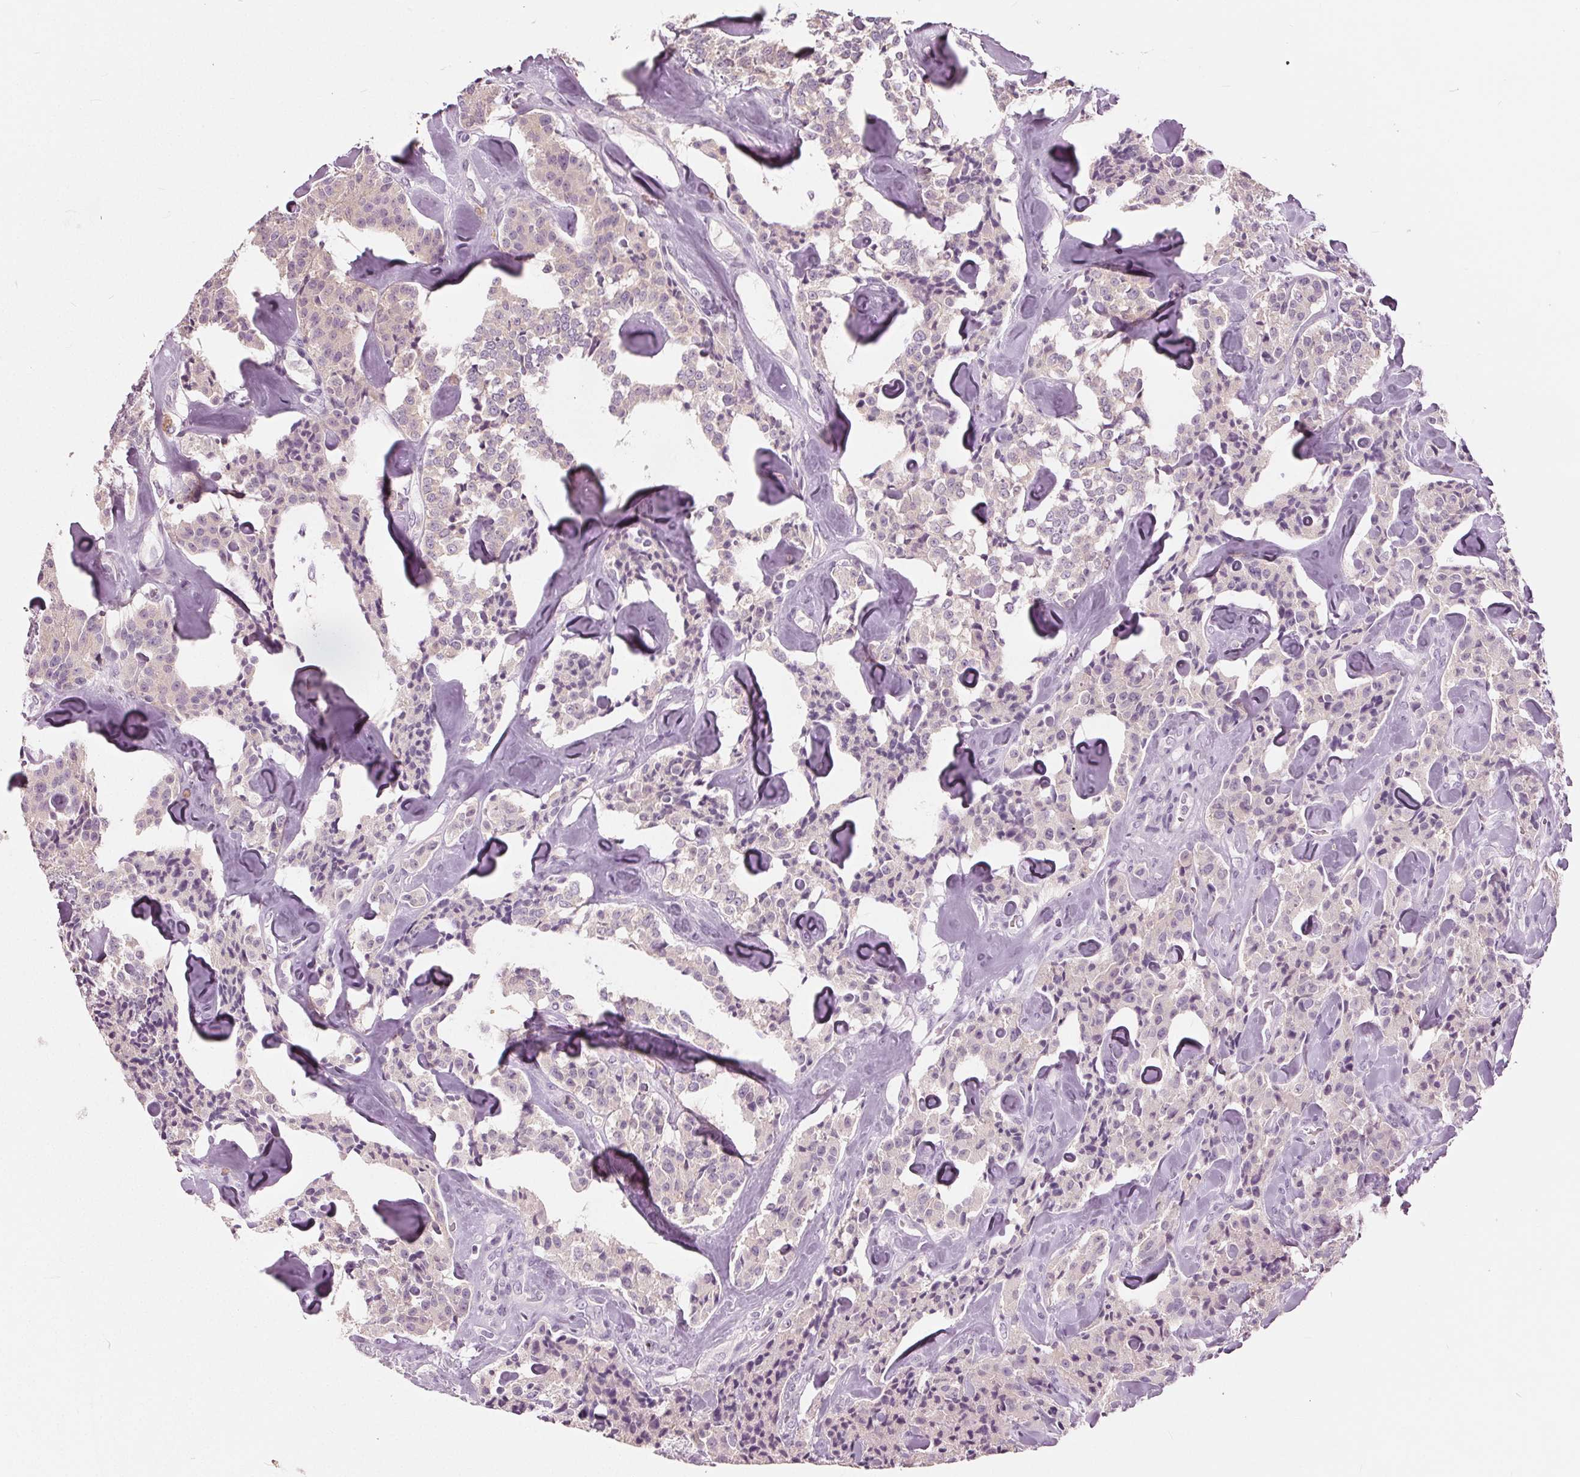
{"staining": {"intensity": "negative", "quantity": "none", "location": "none"}, "tissue": "carcinoid", "cell_type": "Tumor cells", "image_type": "cancer", "snomed": [{"axis": "morphology", "description": "Carcinoid, malignant, NOS"}, {"axis": "topography", "description": "Pancreas"}], "caption": "There is no significant expression in tumor cells of carcinoid (malignant).", "gene": "TKFC", "patient": {"sex": "male", "age": 41}}